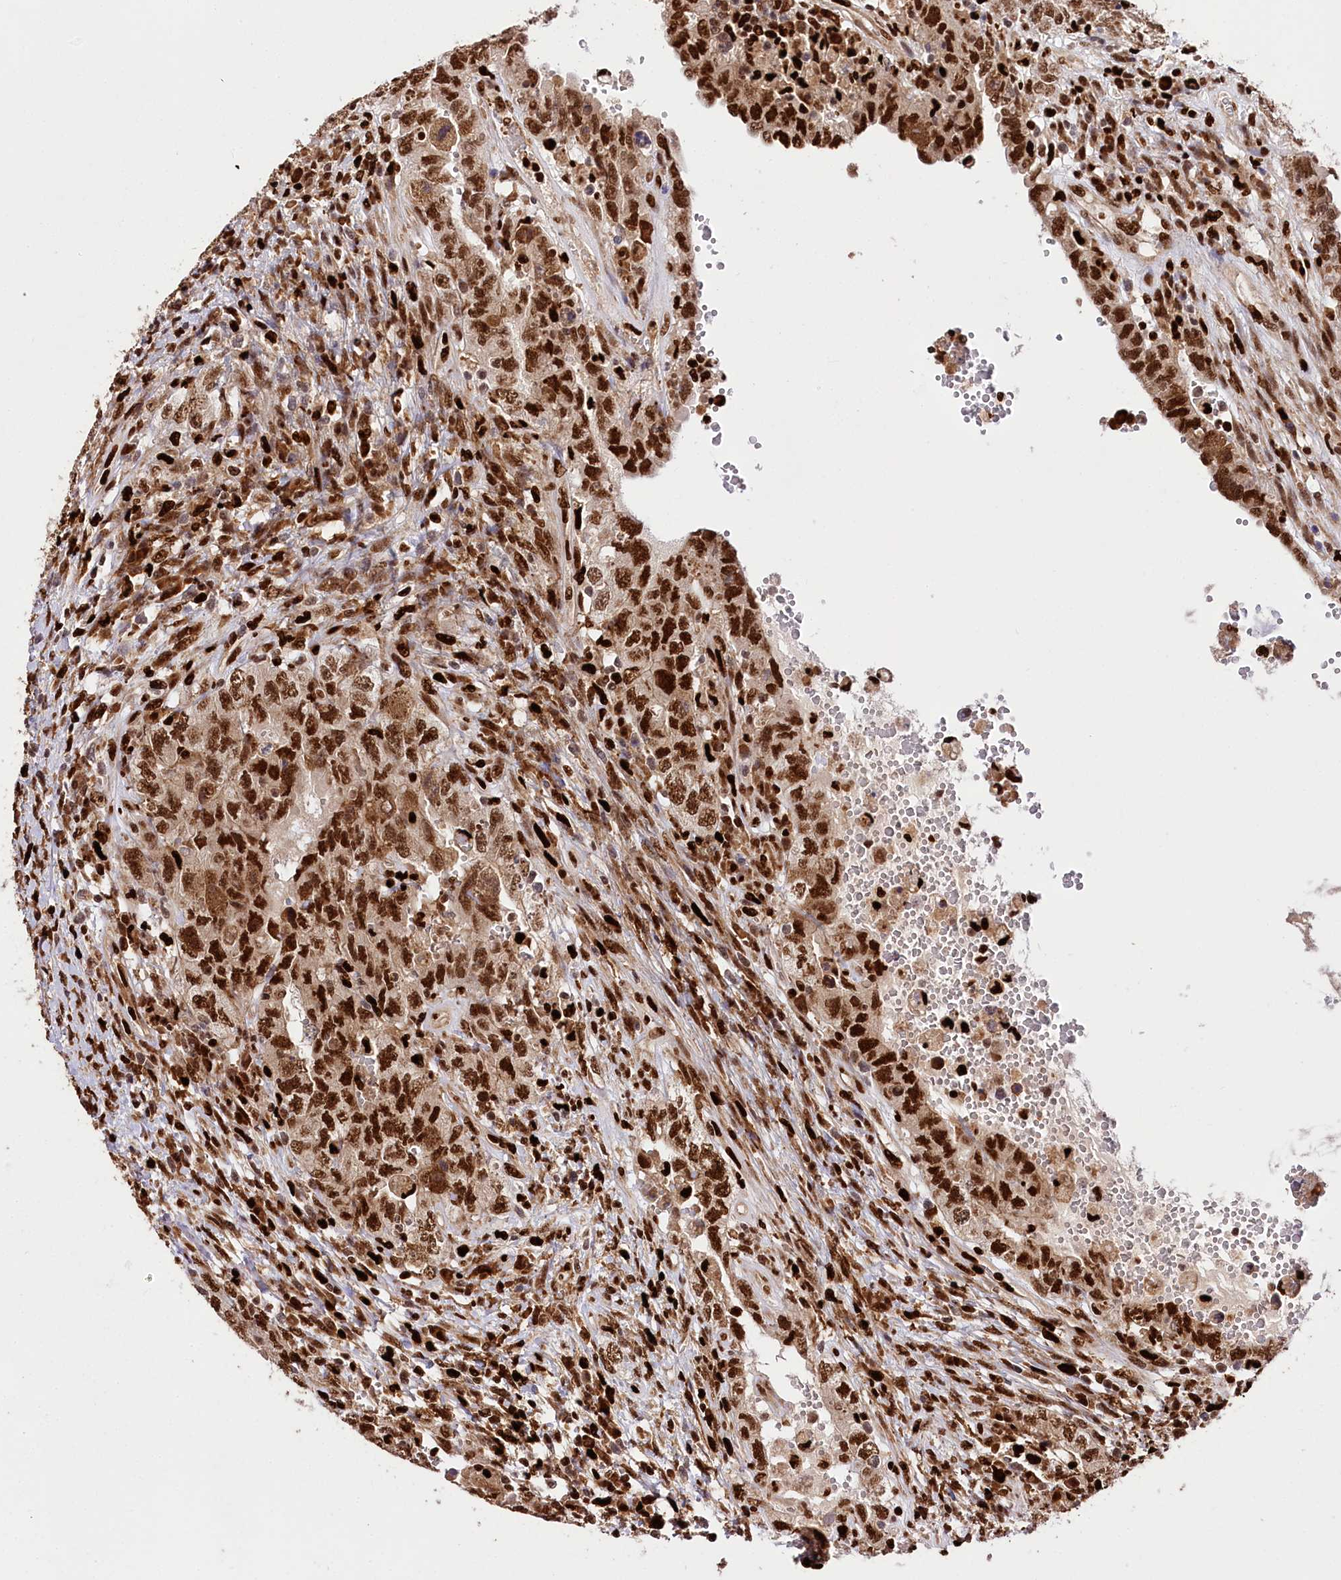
{"staining": {"intensity": "moderate", "quantity": ">75%", "location": "nuclear"}, "tissue": "testis cancer", "cell_type": "Tumor cells", "image_type": "cancer", "snomed": [{"axis": "morphology", "description": "Carcinoma, Embryonal, NOS"}, {"axis": "topography", "description": "Testis"}], "caption": "Protein positivity by immunohistochemistry (IHC) displays moderate nuclear expression in about >75% of tumor cells in embryonal carcinoma (testis).", "gene": "FIGN", "patient": {"sex": "male", "age": 26}}